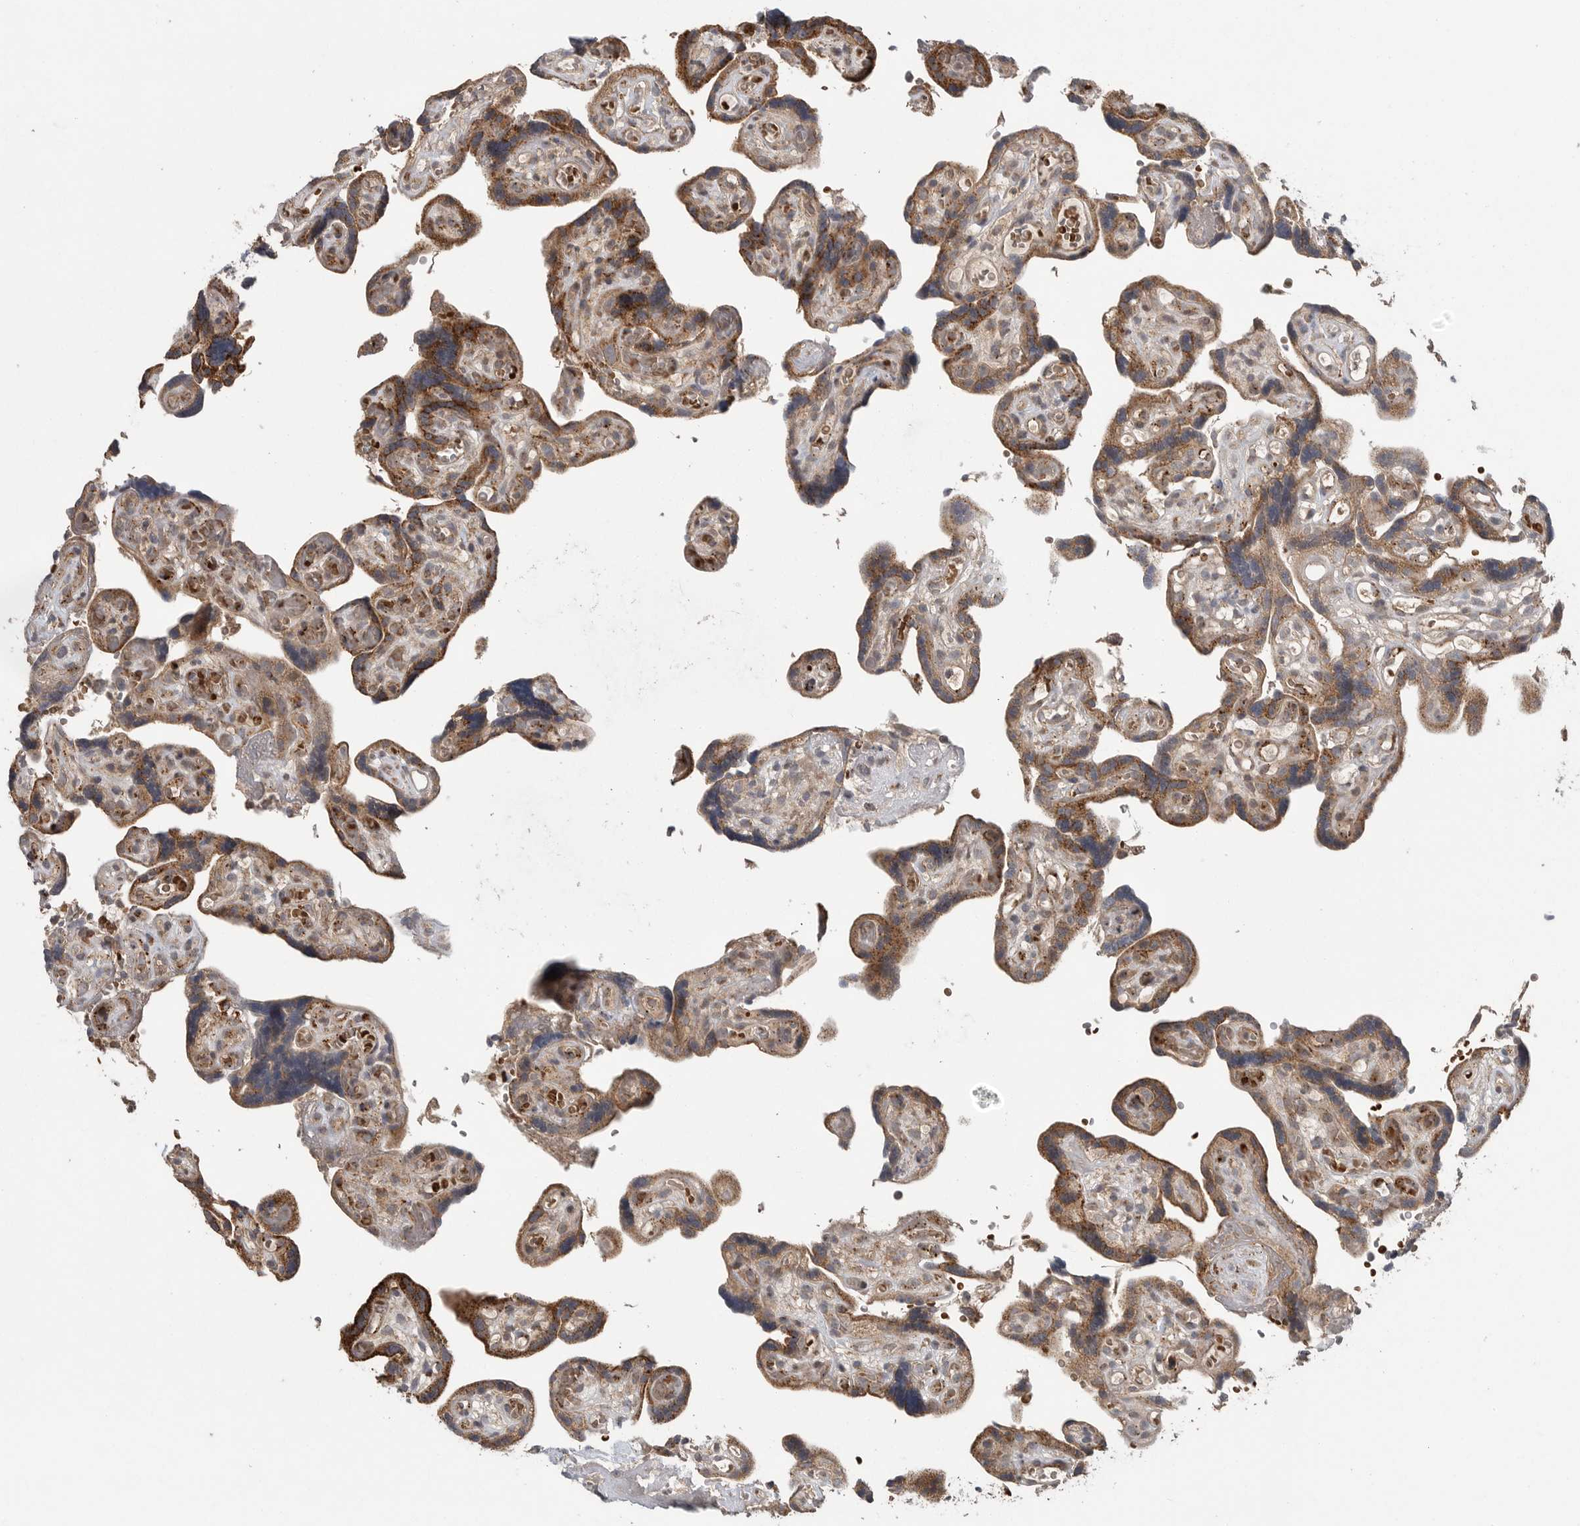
{"staining": {"intensity": "moderate", "quantity": ">75%", "location": "cytoplasmic/membranous"}, "tissue": "placenta", "cell_type": "Decidual cells", "image_type": "normal", "snomed": [{"axis": "morphology", "description": "Normal tissue, NOS"}, {"axis": "topography", "description": "Placenta"}], "caption": "Approximately >75% of decidual cells in unremarkable placenta display moderate cytoplasmic/membranous protein staining as visualized by brown immunohistochemical staining.", "gene": "GALNS", "patient": {"sex": "female", "age": 30}}